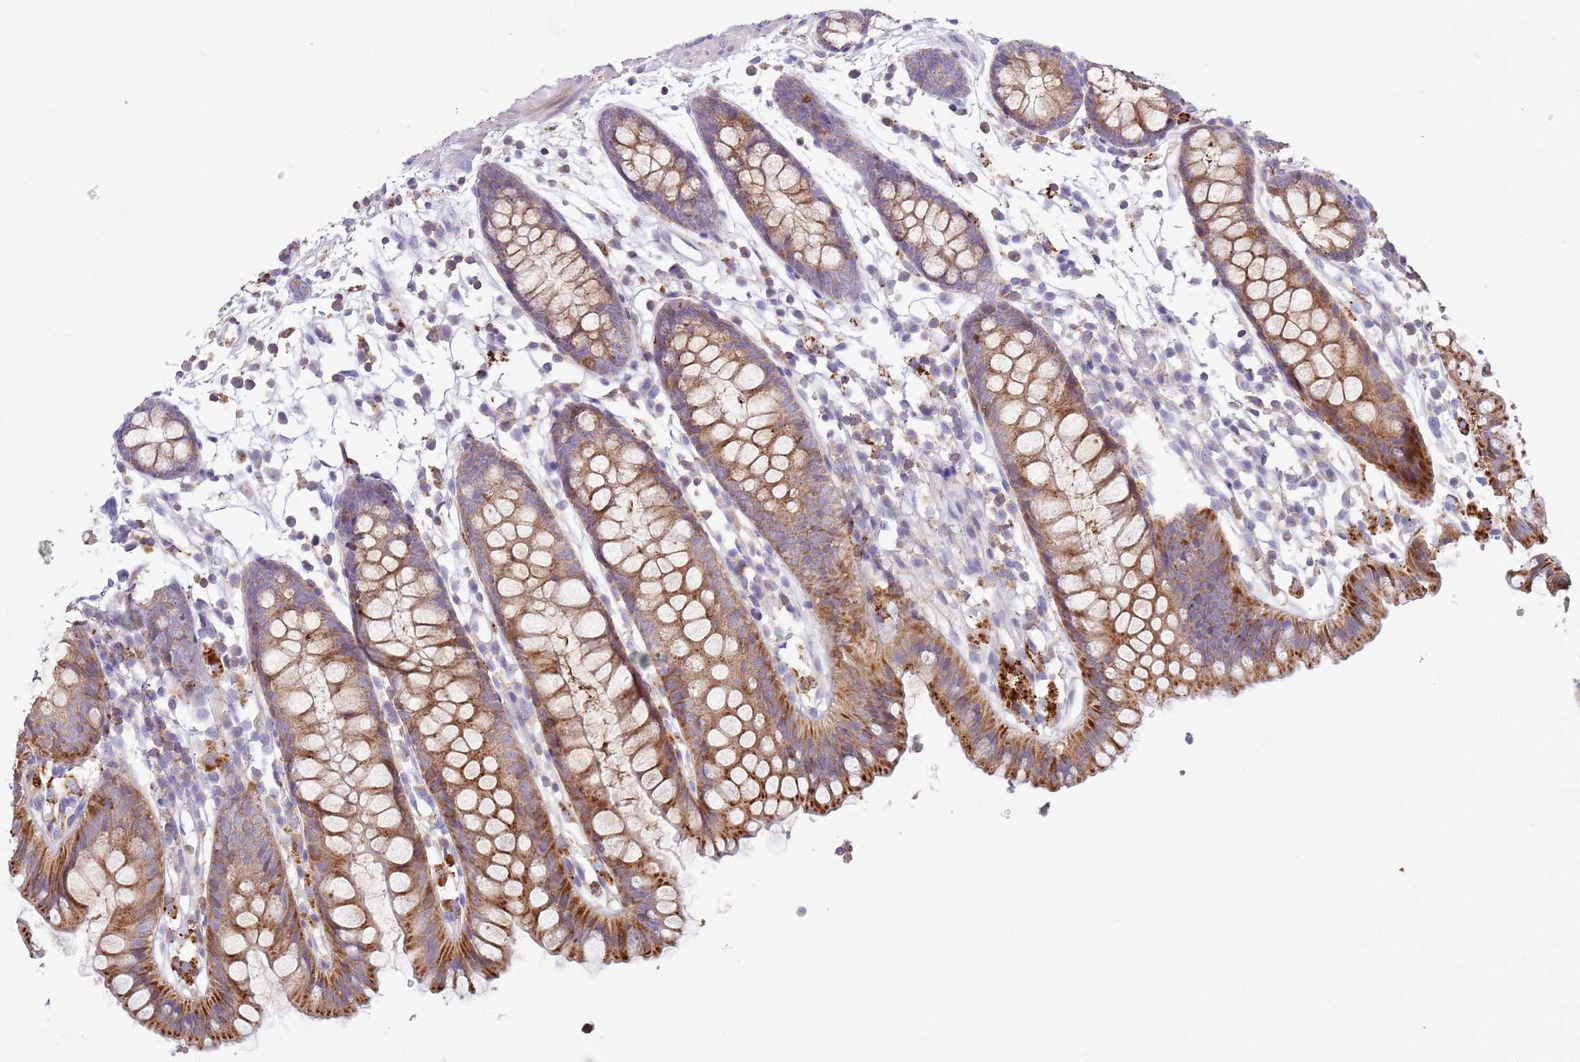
{"staining": {"intensity": "weak", "quantity": "25%-75%", "location": "cytoplasmic/membranous"}, "tissue": "colon", "cell_type": "Endothelial cells", "image_type": "normal", "snomed": [{"axis": "morphology", "description": "Normal tissue, NOS"}, {"axis": "topography", "description": "Colon"}], "caption": "Immunohistochemistry micrograph of normal colon: human colon stained using immunohistochemistry (IHC) reveals low levels of weak protein expression localized specifically in the cytoplasmic/membranous of endothelial cells, appearing as a cytoplasmic/membranous brown color.", "gene": "TTPAL", "patient": {"sex": "female", "age": 84}}